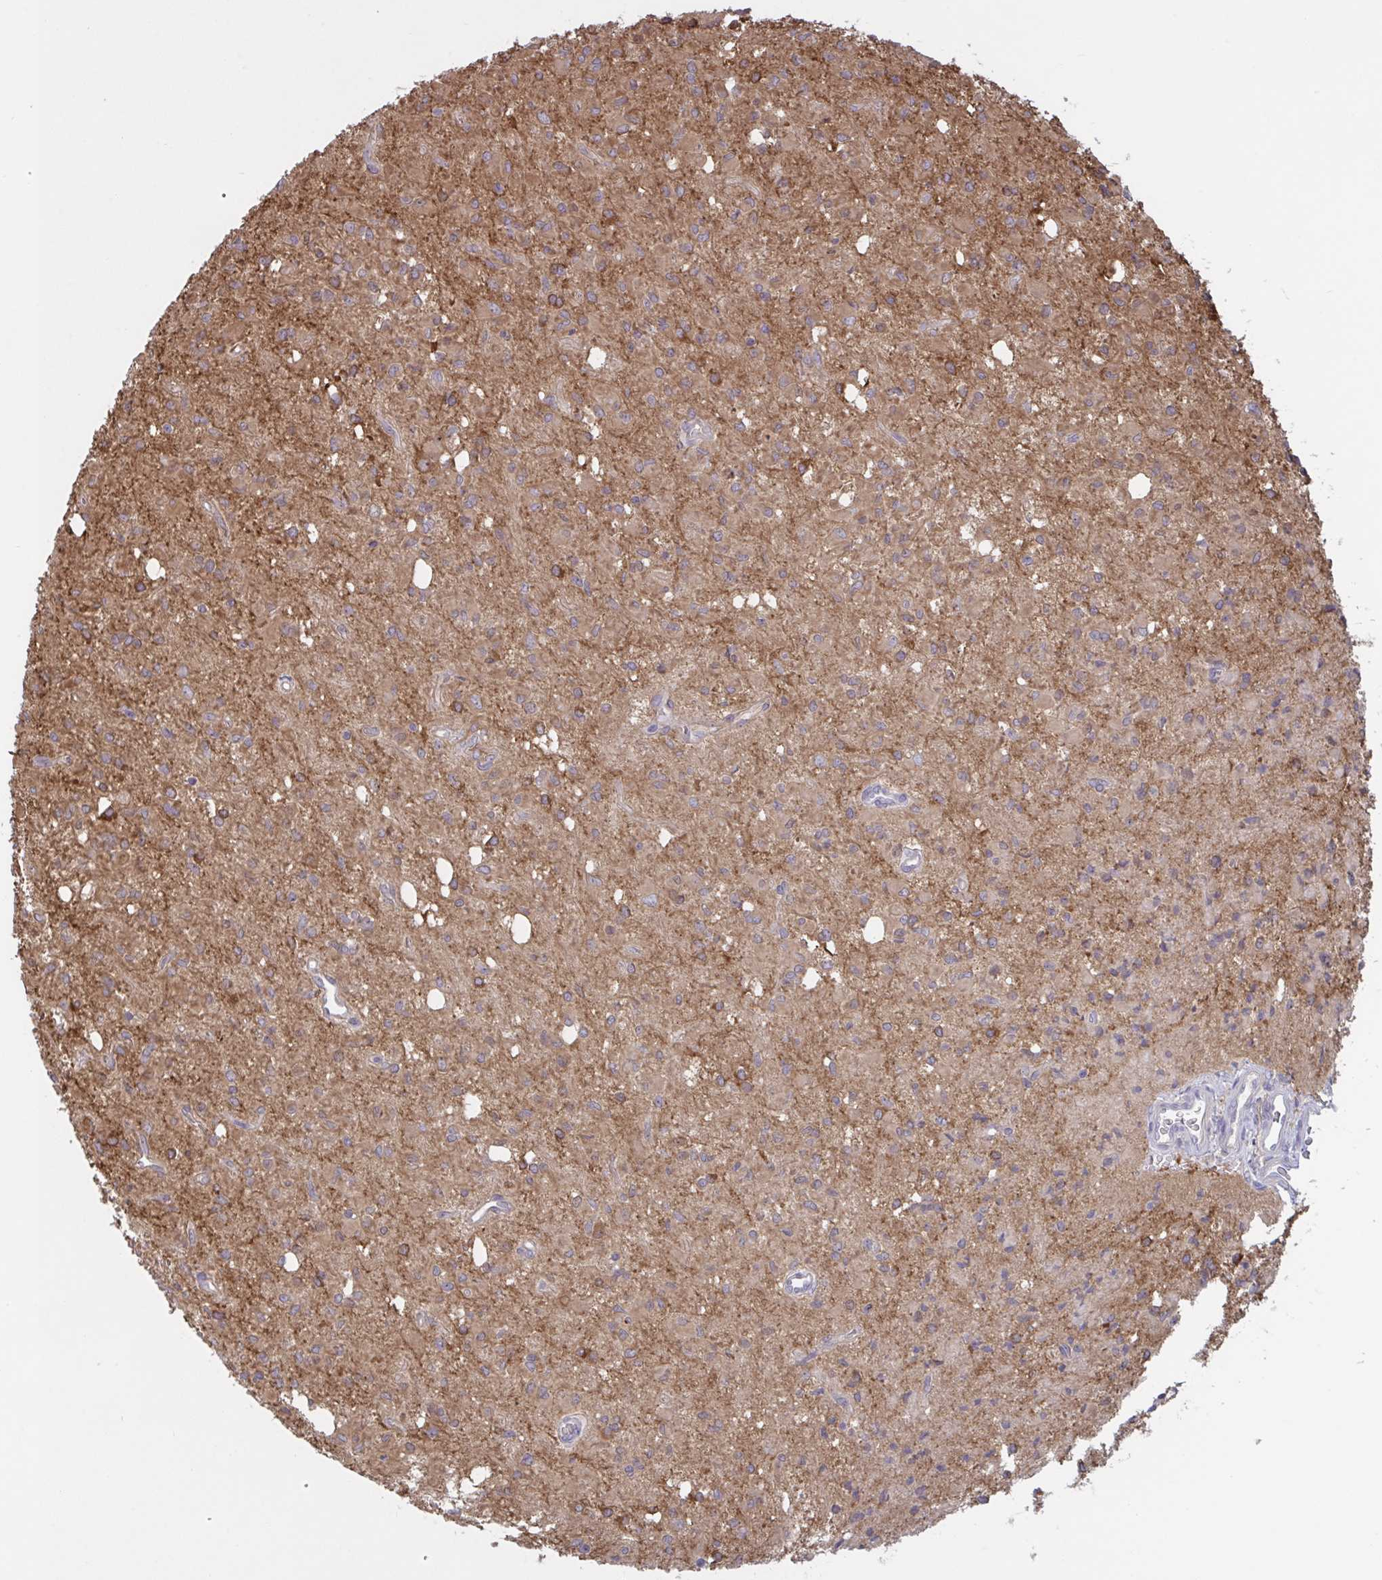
{"staining": {"intensity": "moderate", "quantity": ">75%", "location": "cytoplasmic/membranous"}, "tissue": "glioma", "cell_type": "Tumor cells", "image_type": "cancer", "snomed": [{"axis": "morphology", "description": "Glioma, malignant, Low grade"}, {"axis": "topography", "description": "Brain"}], "caption": "A histopathology image of glioma stained for a protein shows moderate cytoplasmic/membranous brown staining in tumor cells.", "gene": "PRRT4", "patient": {"sex": "female", "age": 33}}